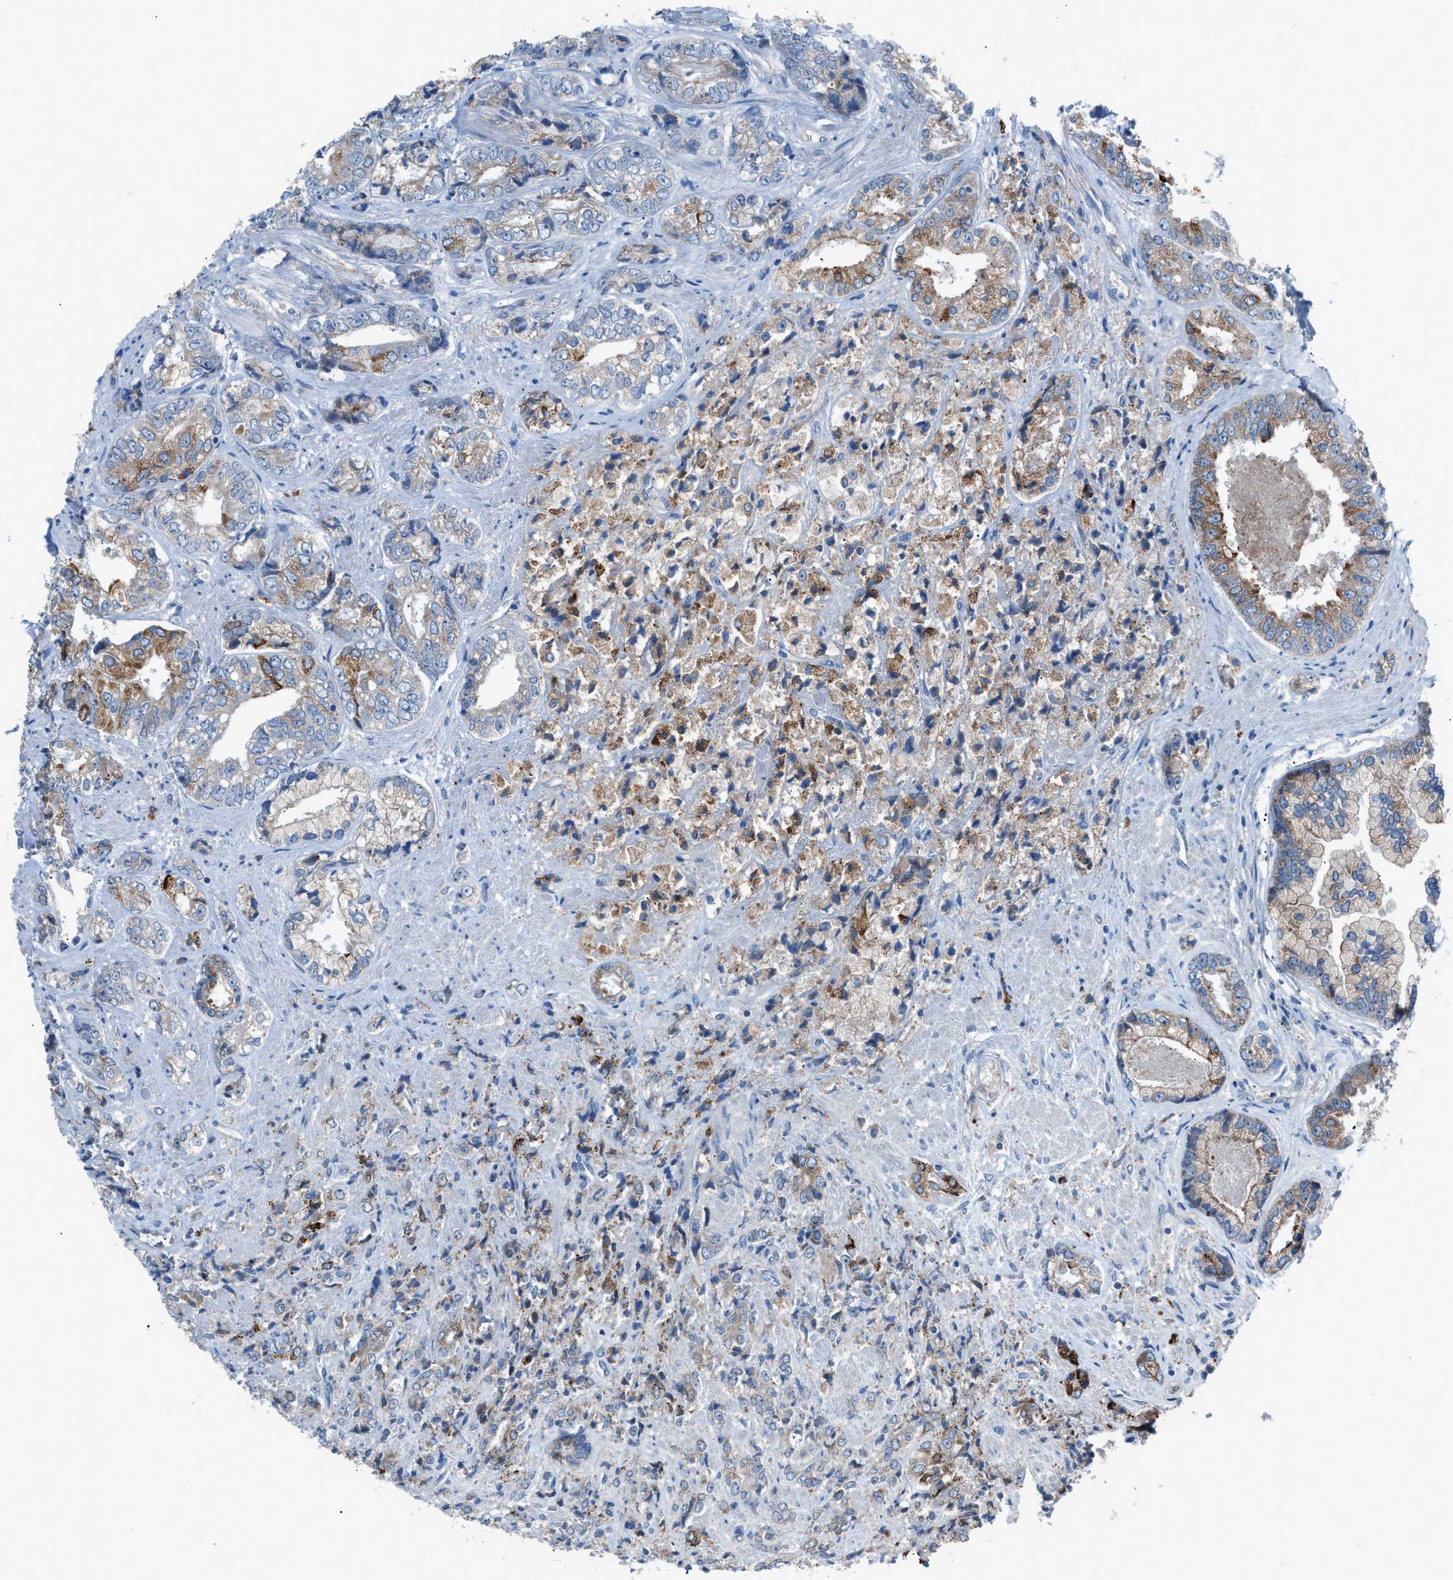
{"staining": {"intensity": "moderate", "quantity": "25%-75%", "location": "cytoplasmic/membranous"}, "tissue": "prostate cancer", "cell_type": "Tumor cells", "image_type": "cancer", "snomed": [{"axis": "morphology", "description": "Adenocarcinoma, High grade"}, {"axis": "topography", "description": "Prostate"}], "caption": "Brown immunohistochemical staining in prostate adenocarcinoma (high-grade) reveals moderate cytoplasmic/membranous expression in about 25%-75% of tumor cells.", "gene": "HEG1", "patient": {"sex": "male", "age": 61}}